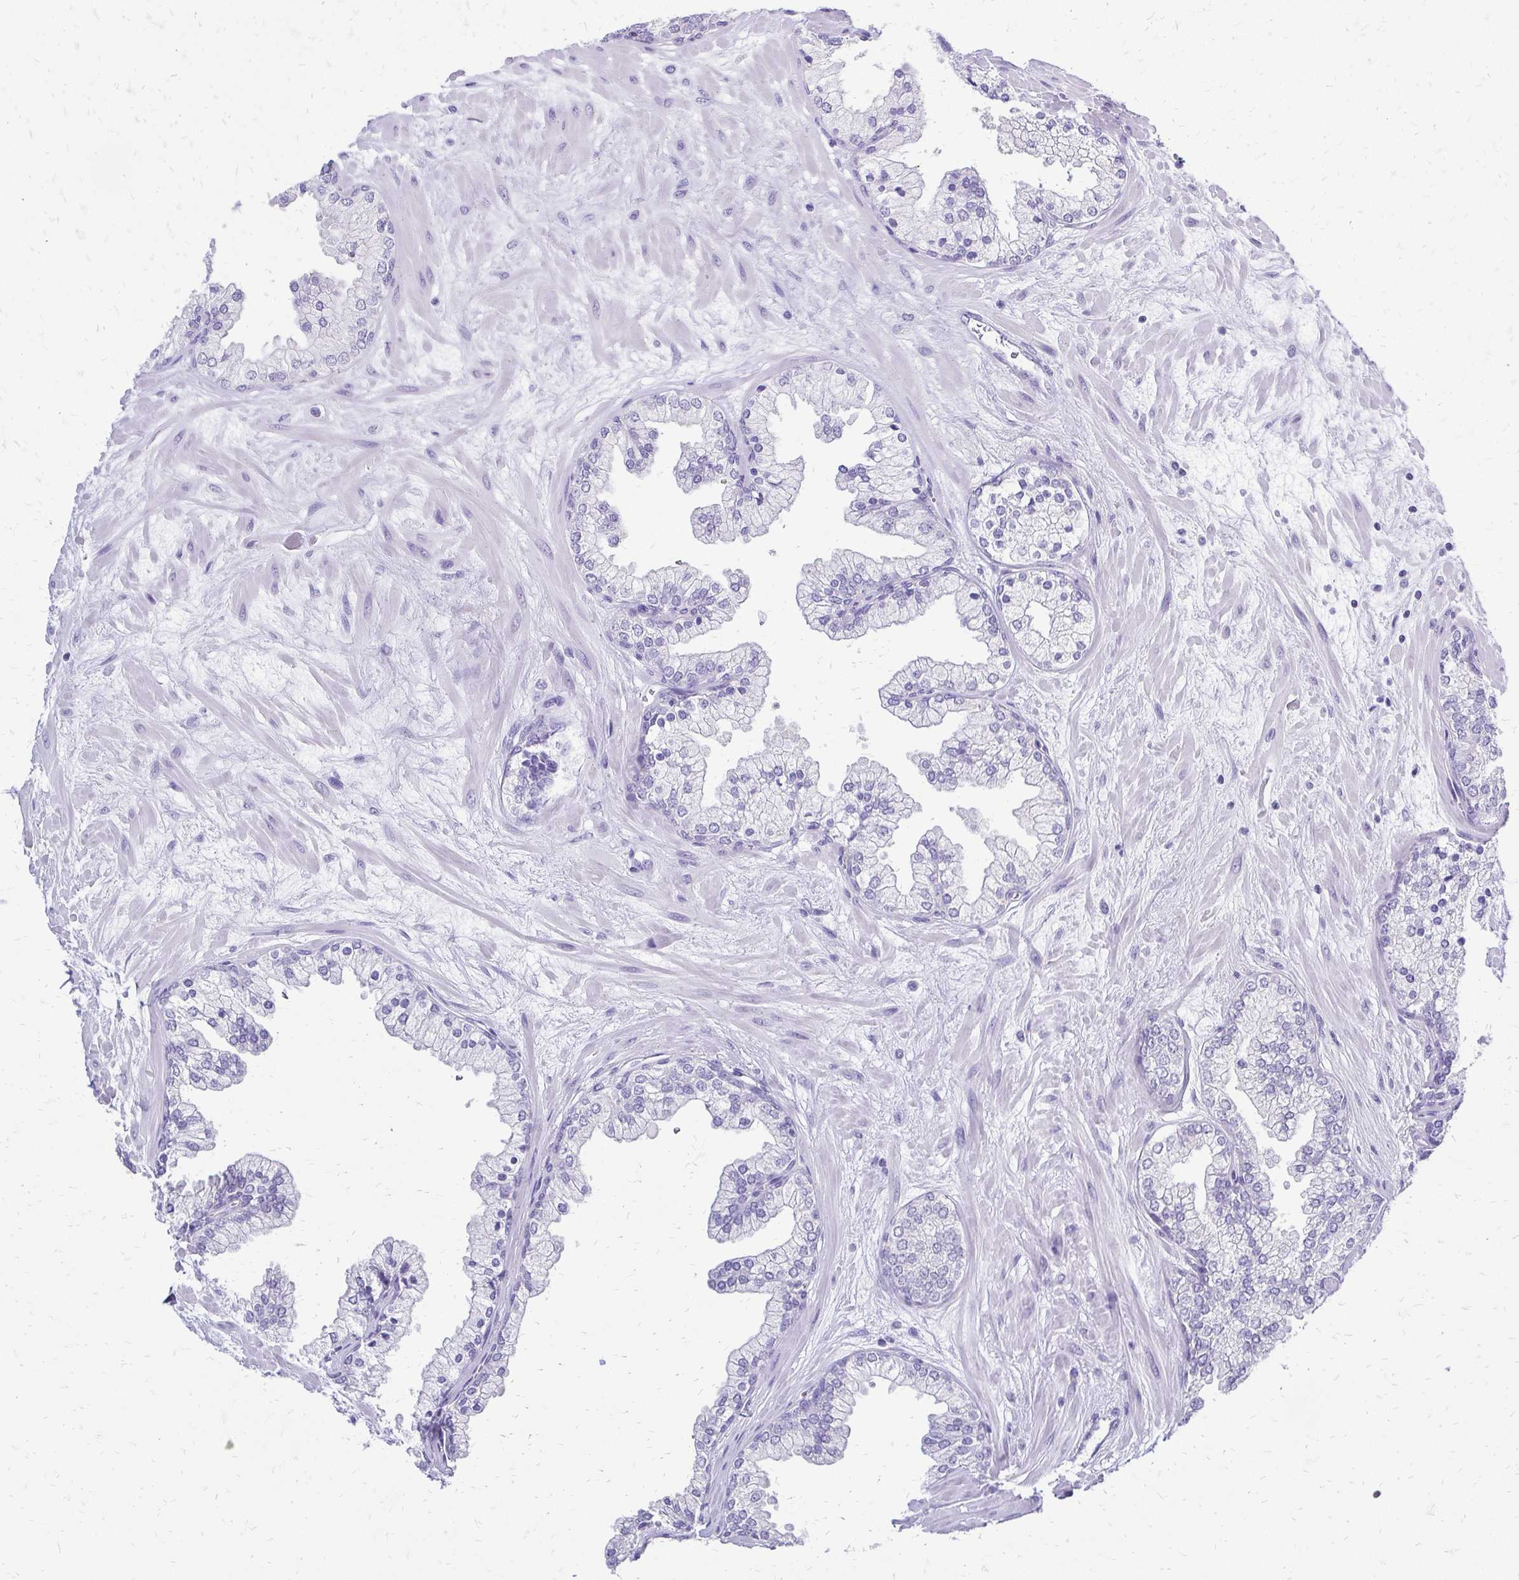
{"staining": {"intensity": "negative", "quantity": "none", "location": "none"}, "tissue": "prostate", "cell_type": "Glandular cells", "image_type": "normal", "snomed": [{"axis": "morphology", "description": "Normal tissue, NOS"}, {"axis": "topography", "description": "Prostate"}, {"axis": "topography", "description": "Peripheral nerve tissue"}], "caption": "Immunohistochemistry of unremarkable human prostate shows no expression in glandular cells. (DAB (3,3'-diaminobenzidine) immunohistochemistry visualized using brightfield microscopy, high magnification).", "gene": "SLC32A1", "patient": {"sex": "male", "age": 61}}